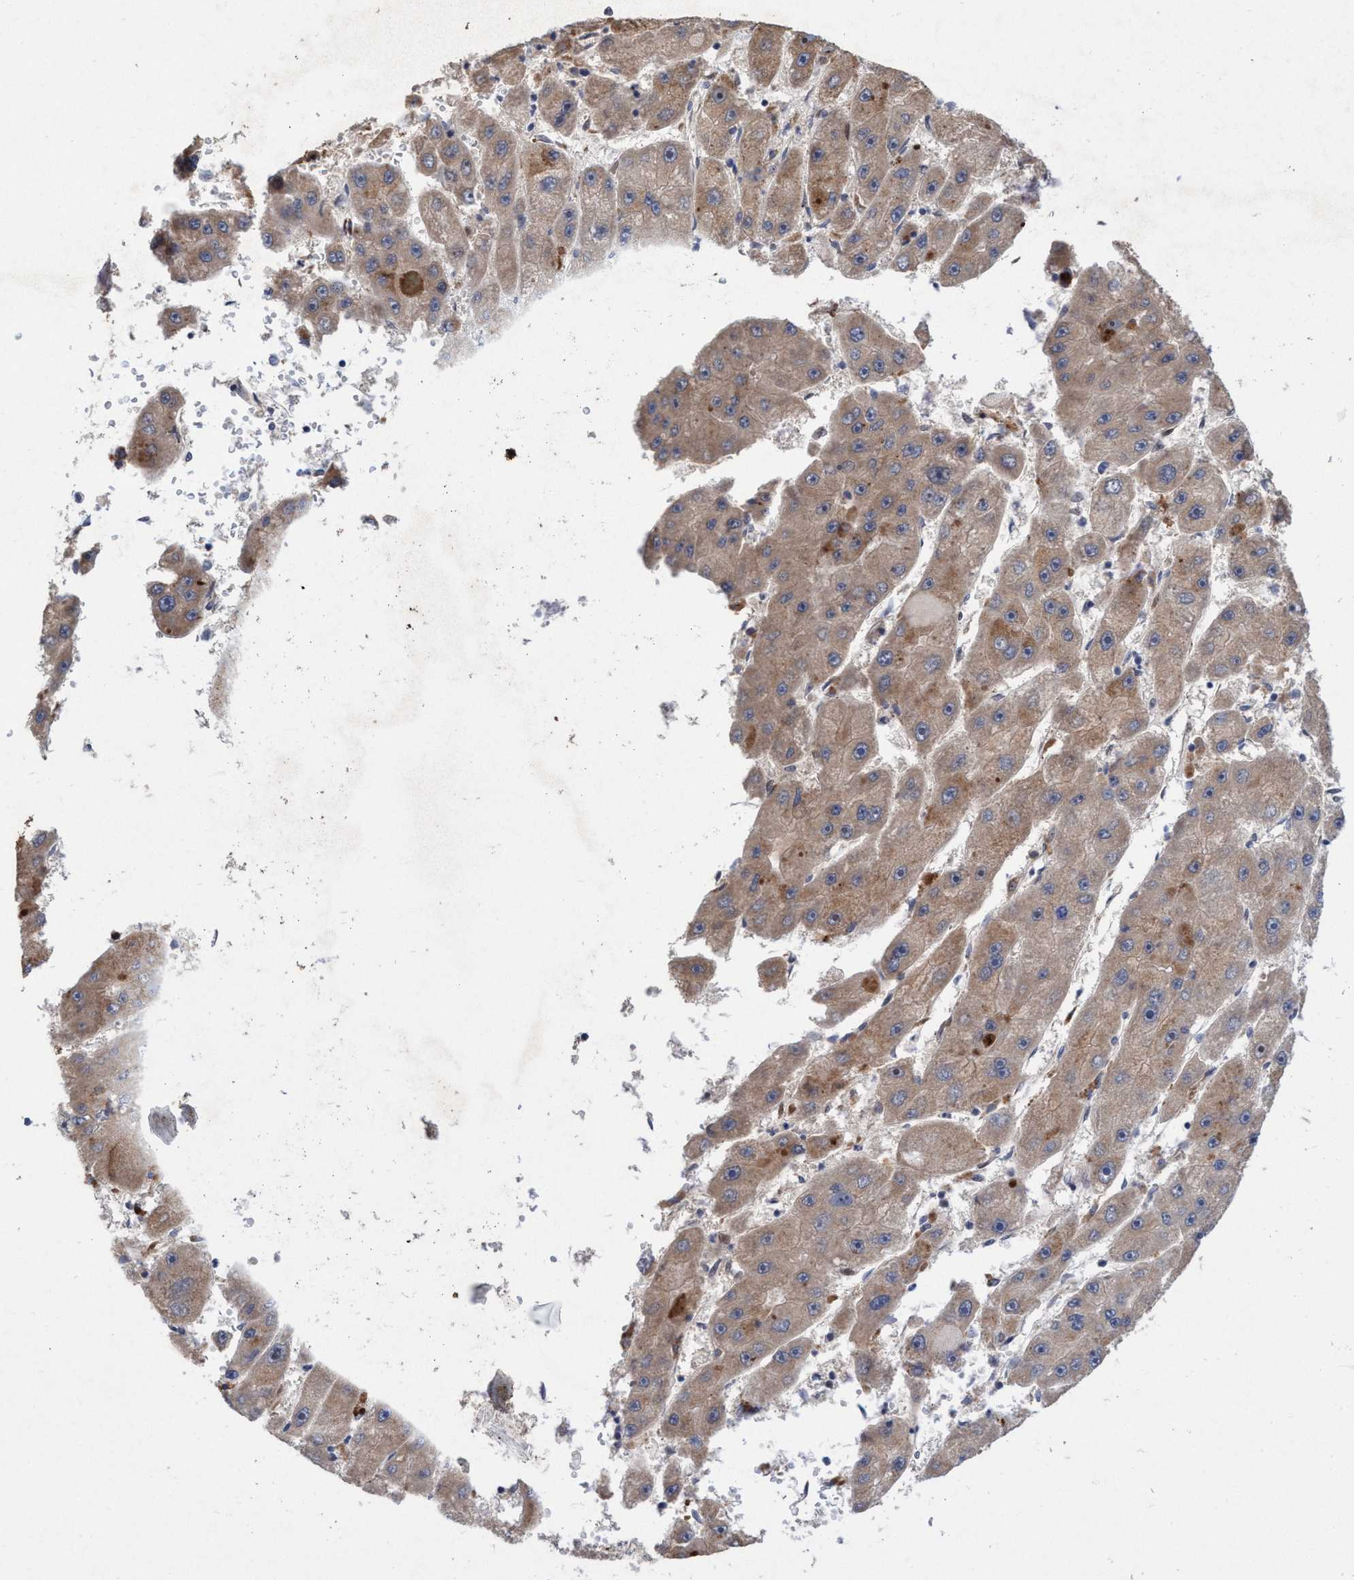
{"staining": {"intensity": "moderate", "quantity": ">75%", "location": "cytoplasmic/membranous,nuclear"}, "tissue": "liver cancer", "cell_type": "Tumor cells", "image_type": "cancer", "snomed": [{"axis": "morphology", "description": "Carcinoma, Hepatocellular, NOS"}, {"axis": "topography", "description": "Liver"}], "caption": "Immunohistochemical staining of liver cancer displays medium levels of moderate cytoplasmic/membranous and nuclear protein positivity in about >75% of tumor cells.", "gene": "P2RY14", "patient": {"sex": "female", "age": 61}}